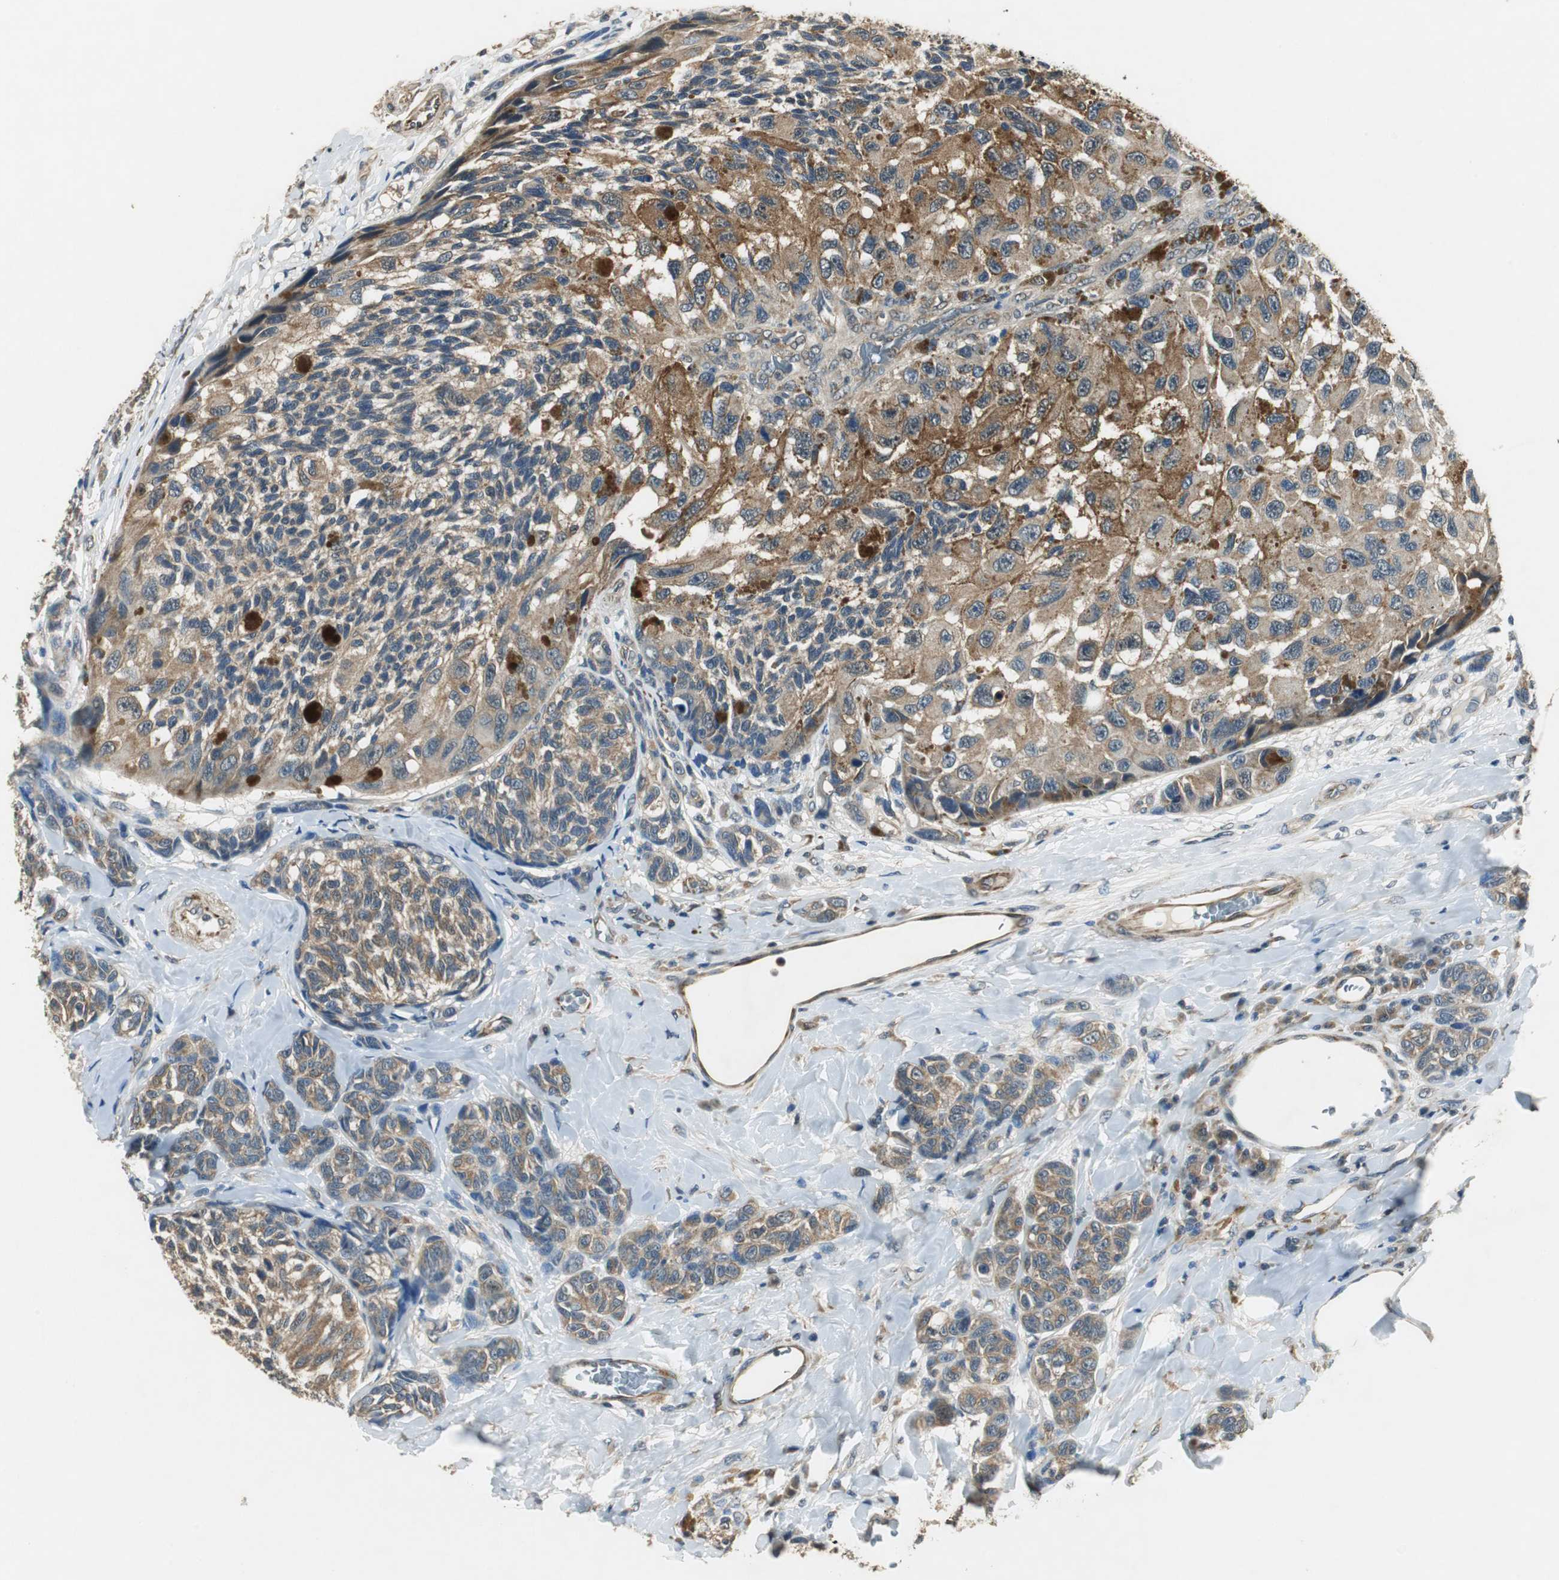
{"staining": {"intensity": "moderate", "quantity": ">75%", "location": "cytoplasmic/membranous"}, "tissue": "melanoma", "cell_type": "Tumor cells", "image_type": "cancer", "snomed": [{"axis": "morphology", "description": "Malignant melanoma, NOS"}, {"axis": "topography", "description": "Skin"}], "caption": "High-magnification brightfield microscopy of malignant melanoma stained with DAB (3,3'-diaminobenzidine) (brown) and counterstained with hematoxylin (blue). tumor cells exhibit moderate cytoplasmic/membranous staining is present in approximately>75% of cells. (DAB (3,3'-diaminobenzidine) IHC, brown staining for protein, blue staining for nuclei).", "gene": "PSMB4", "patient": {"sex": "female", "age": 73}}